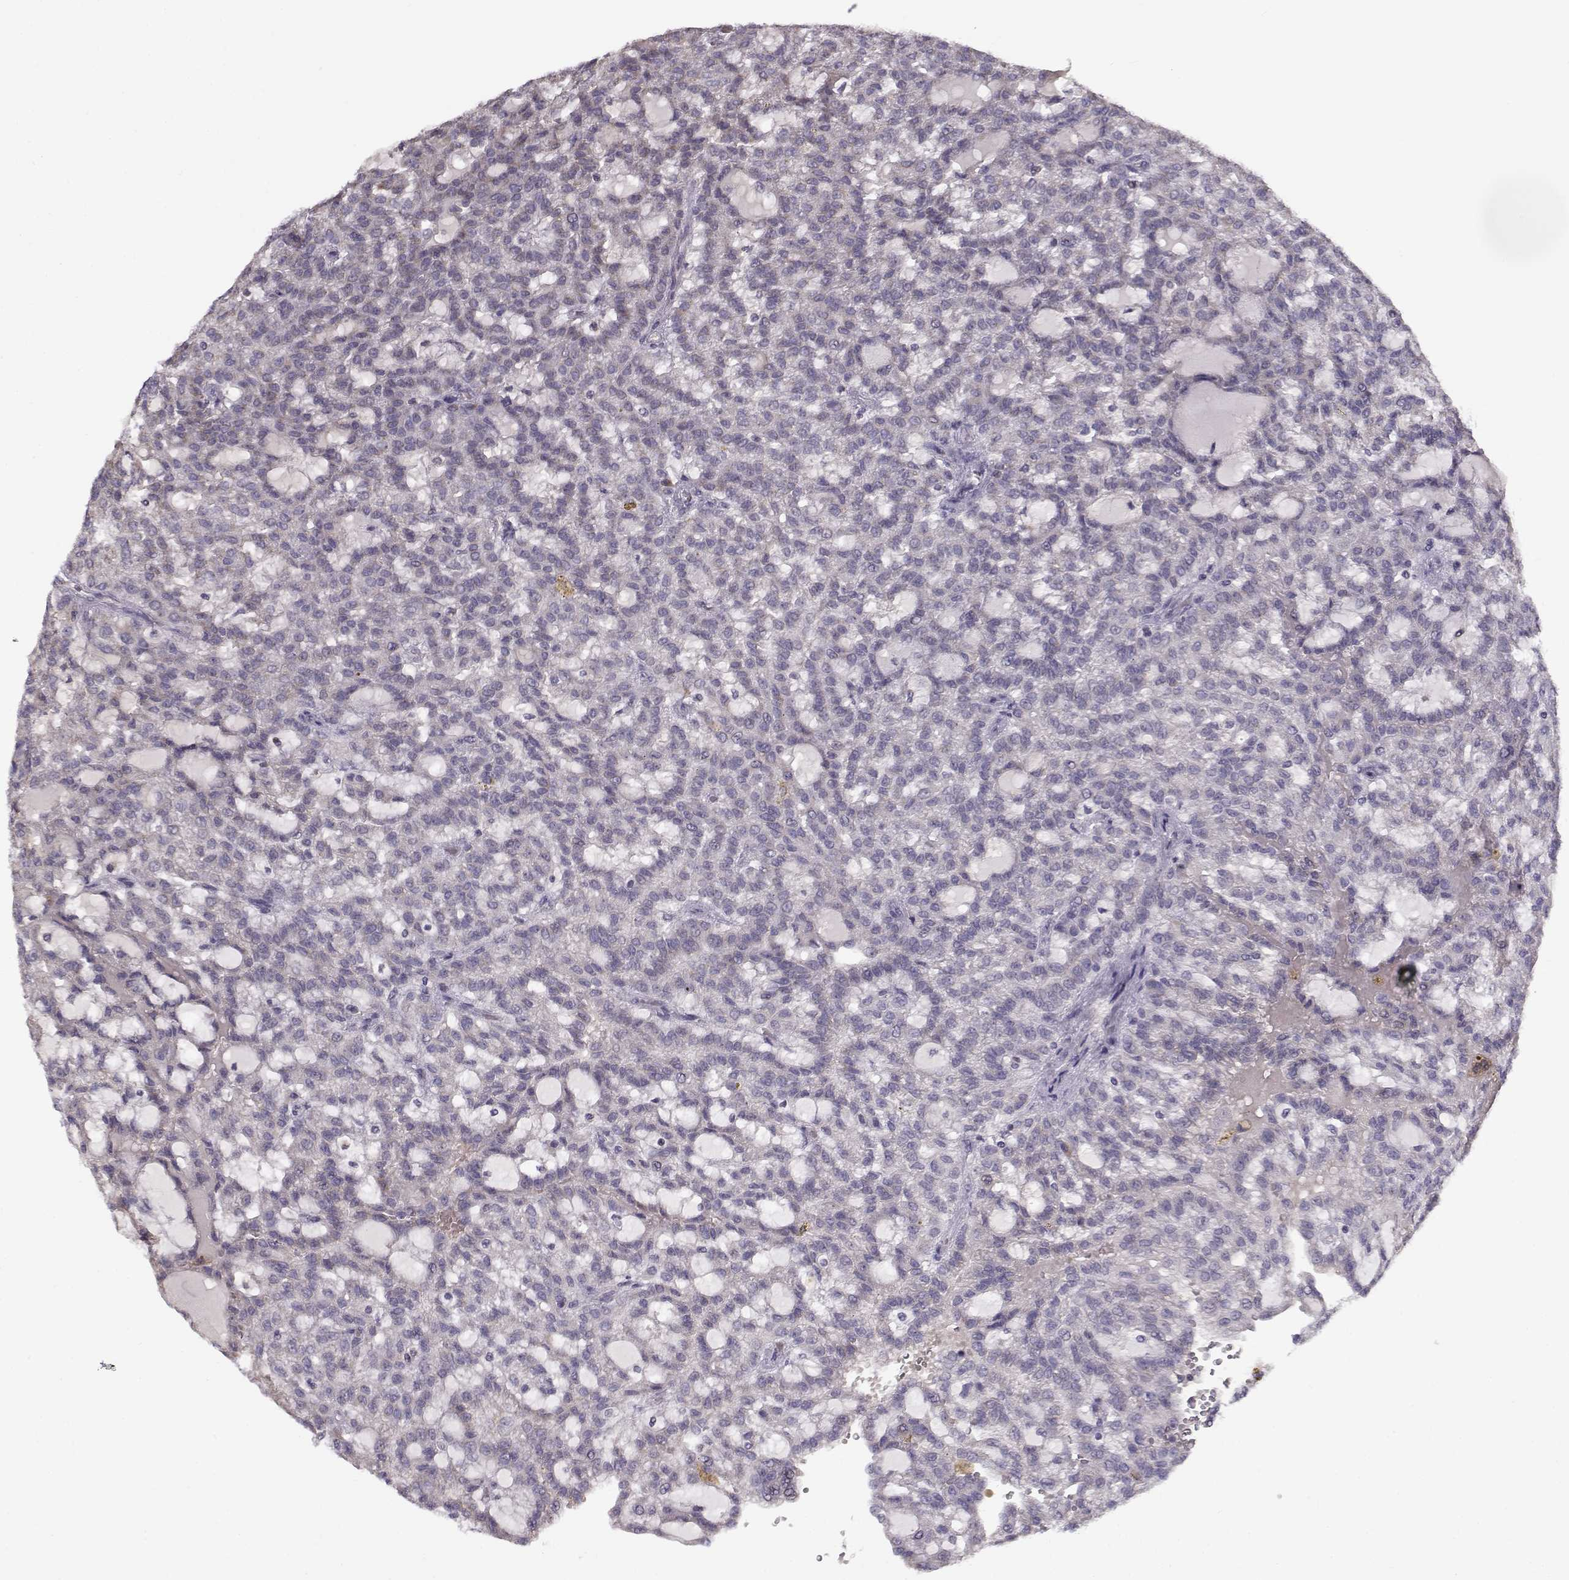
{"staining": {"intensity": "negative", "quantity": "none", "location": "none"}, "tissue": "renal cancer", "cell_type": "Tumor cells", "image_type": "cancer", "snomed": [{"axis": "morphology", "description": "Adenocarcinoma, NOS"}, {"axis": "topography", "description": "Kidney"}], "caption": "DAB immunohistochemical staining of human renal cancer (adenocarcinoma) exhibits no significant positivity in tumor cells.", "gene": "SLC4A5", "patient": {"sex": "male", "age": 63}}